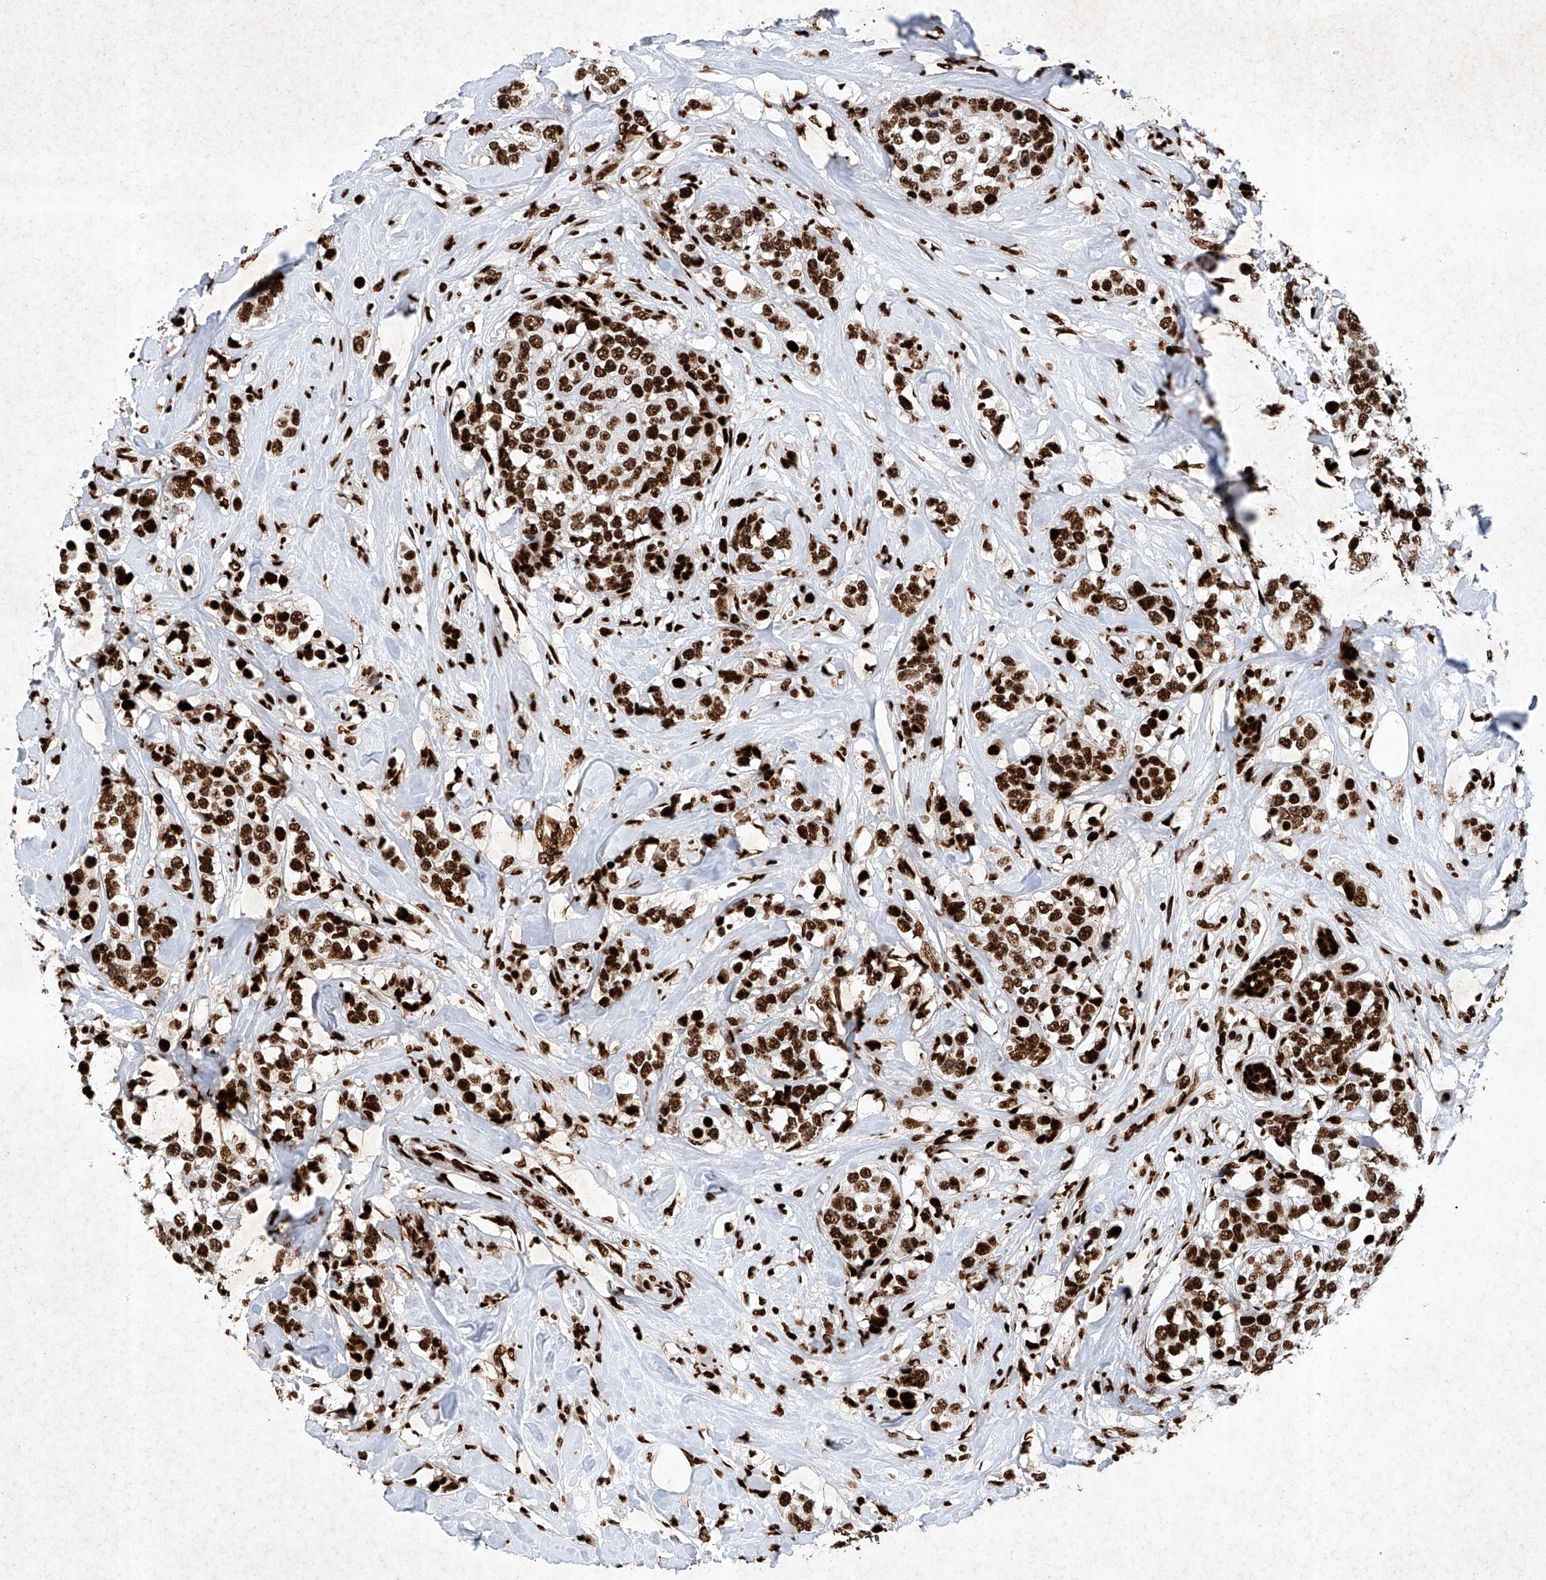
{"staining": {"intensity": "strong", "quantity": ">75%", "location": "nuclear"}, "tissue": "breast cancer", "cell_type": "Tumor cells", "image_type": "cancer", "snomed": [{"axis": "morphology", "description": "Lobular carcinoma"}, {"axis": "topography", "description": "Breast"}], "caption": "The micrograph demonstrates a brown stain indicating the presence of a protein in the nuclear of tumor cells in lobular carcinoma (breast).", "gene": "SRSF6", "patient": {"sex": "female", "age": 59}}